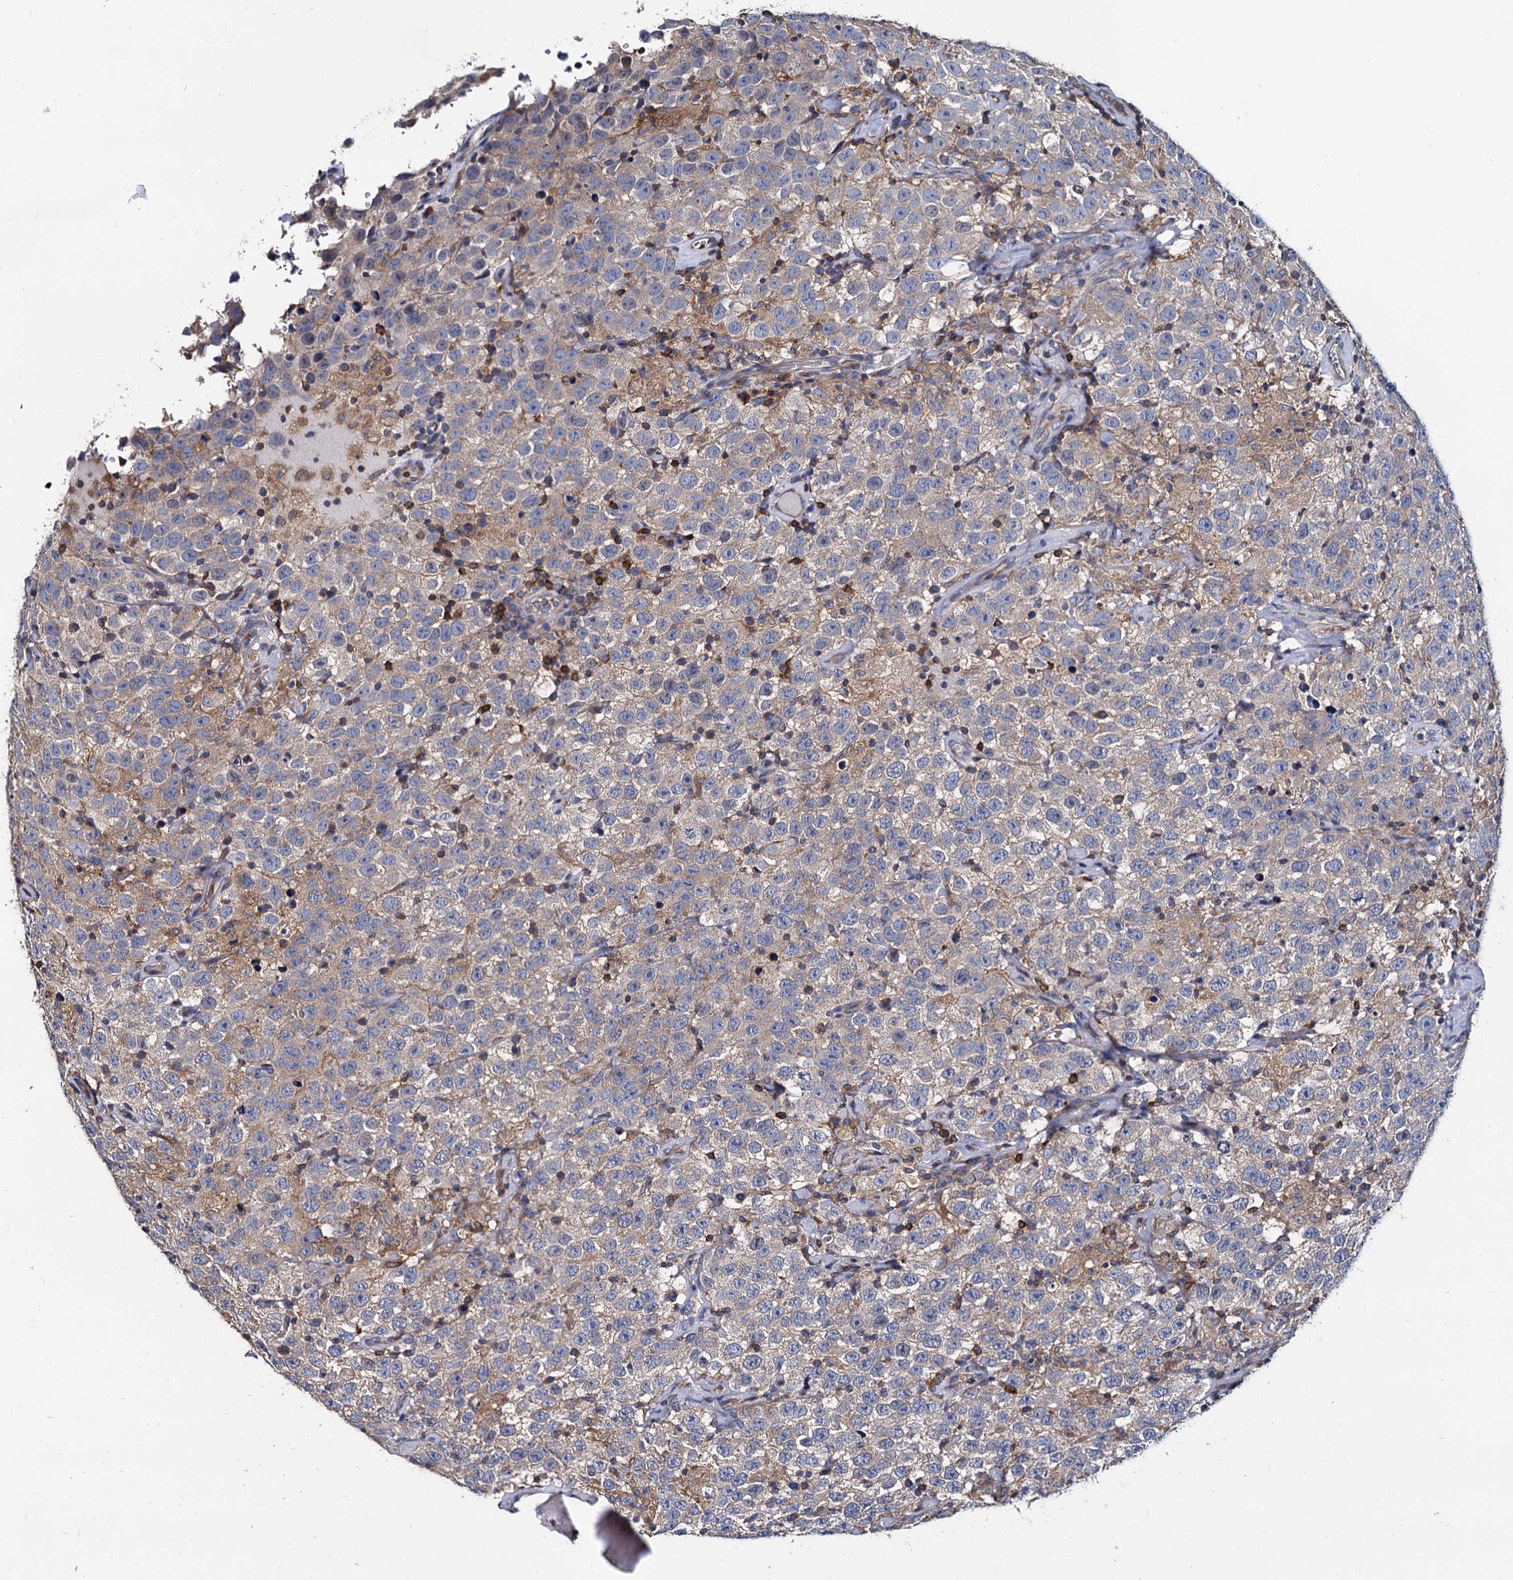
{"staining": {"intensity": "weak", "quantity": "<25%", "location": "cytoplasmic/membranous"}, "tissue": "testis cancer", "cell_type": "Tumor cells", "image_type": "cancer", "snomed": [{"axis": "morphology", "description": "Seminoma, NOS"}, {"axis": "topography", "description": "Testis"}], "caption": "Tumor cells are negative for protein expression in human testis seminoma.", "gene": "ANKRD13A", "patient": {"sex": "male", "age": 41}}